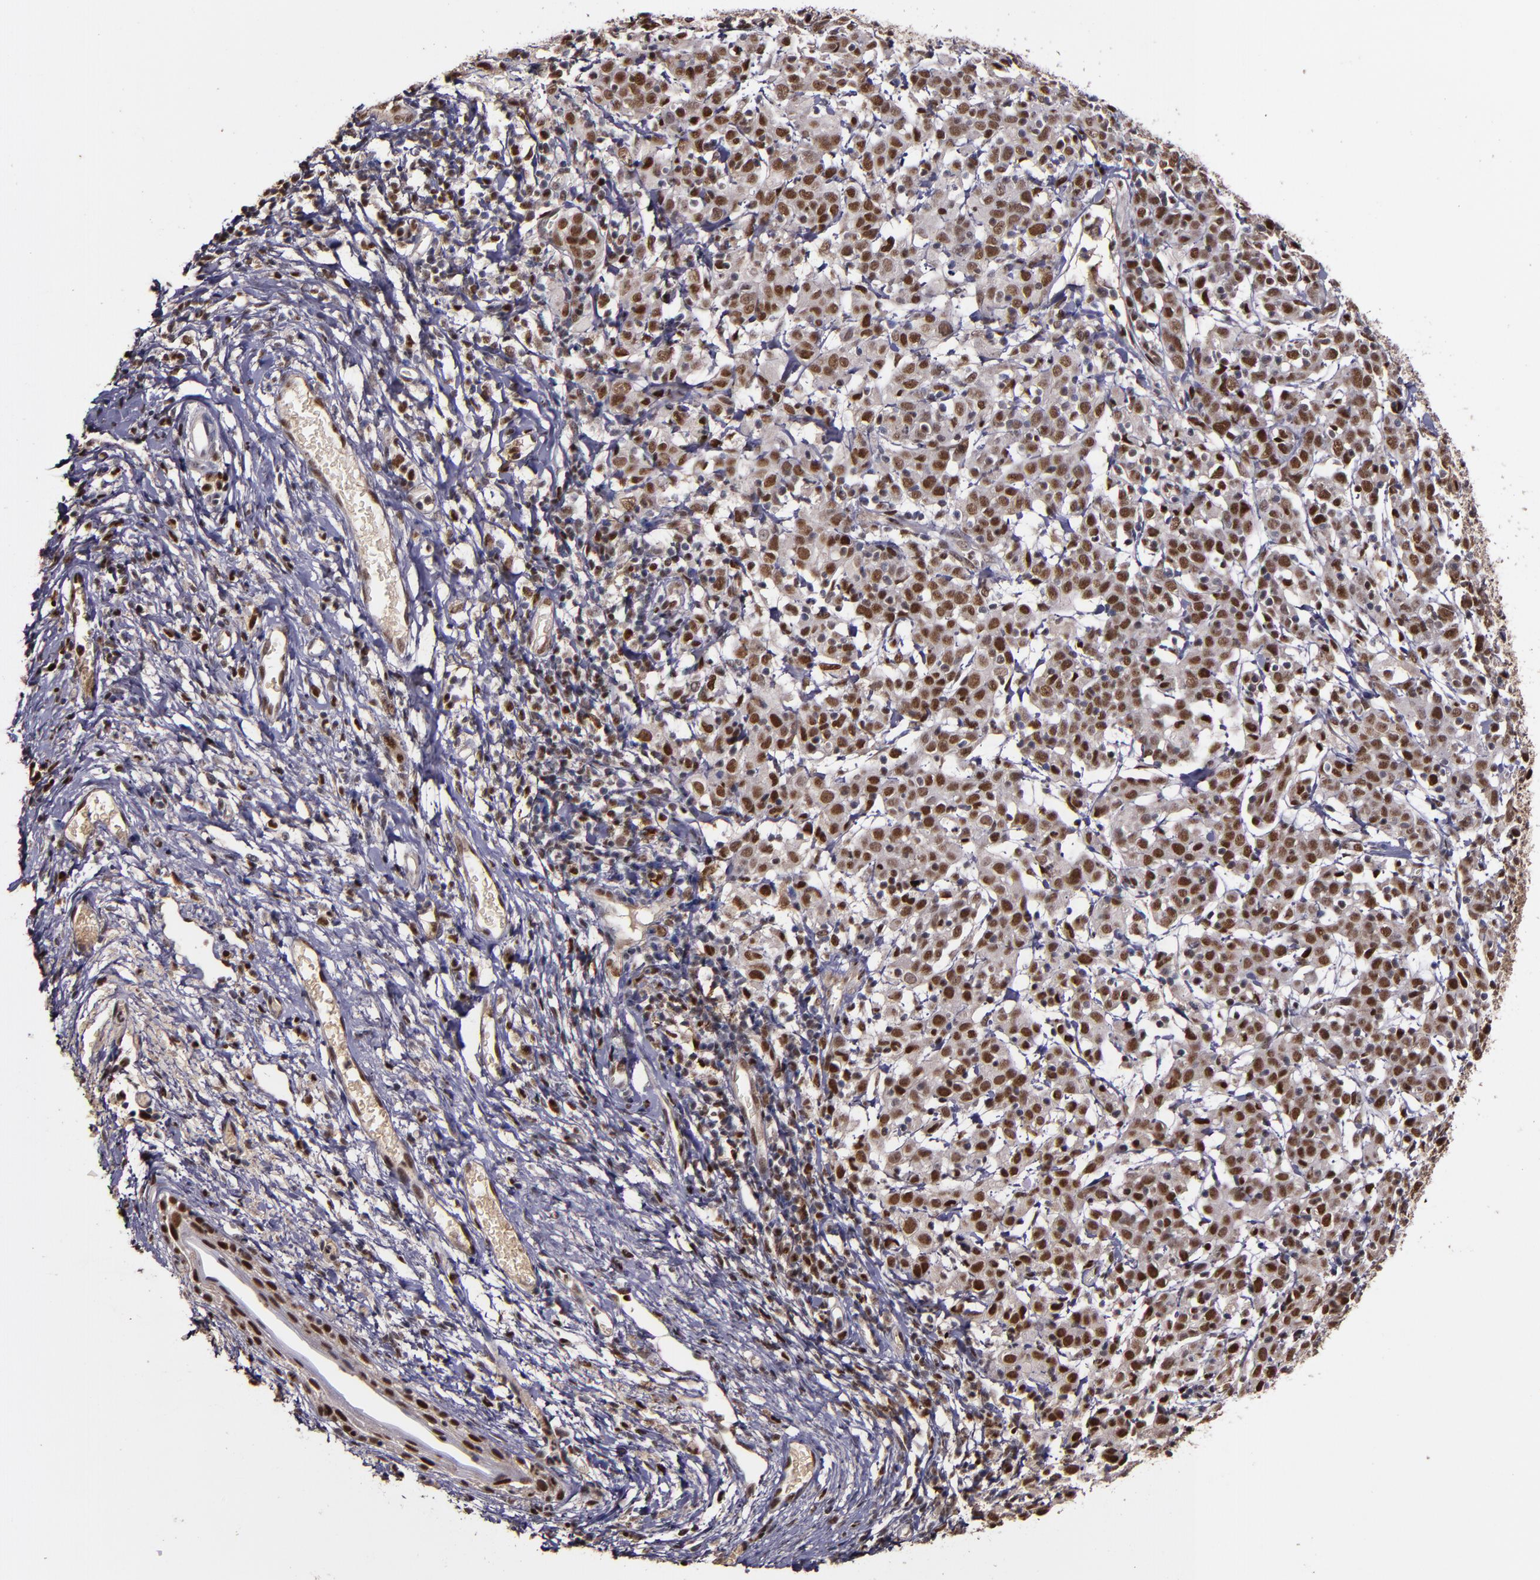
{"staining": {"intensity": "strong", "quantity": ">75%", "location": "nuclear"}, "tissue": "cervical cancer", "cell_type": "Tumor cells", "image_type": "cancer", "snomed": [{"axis": "morphology", "description": "Normal tissue, NOS"}, {"axis": "morphology", "description": "Squamous cell carcinoma, NOS"}, {"axis": "topography", "description": "Cervix"}], "caption": "Brown immunohistochemical staining in cervical squamous cell carcinoma reveals strong nuclear expression in approximately >75% of tumor cells.", "gene": "CHEK2", "patient": {"sex": "female", "age": 67}}